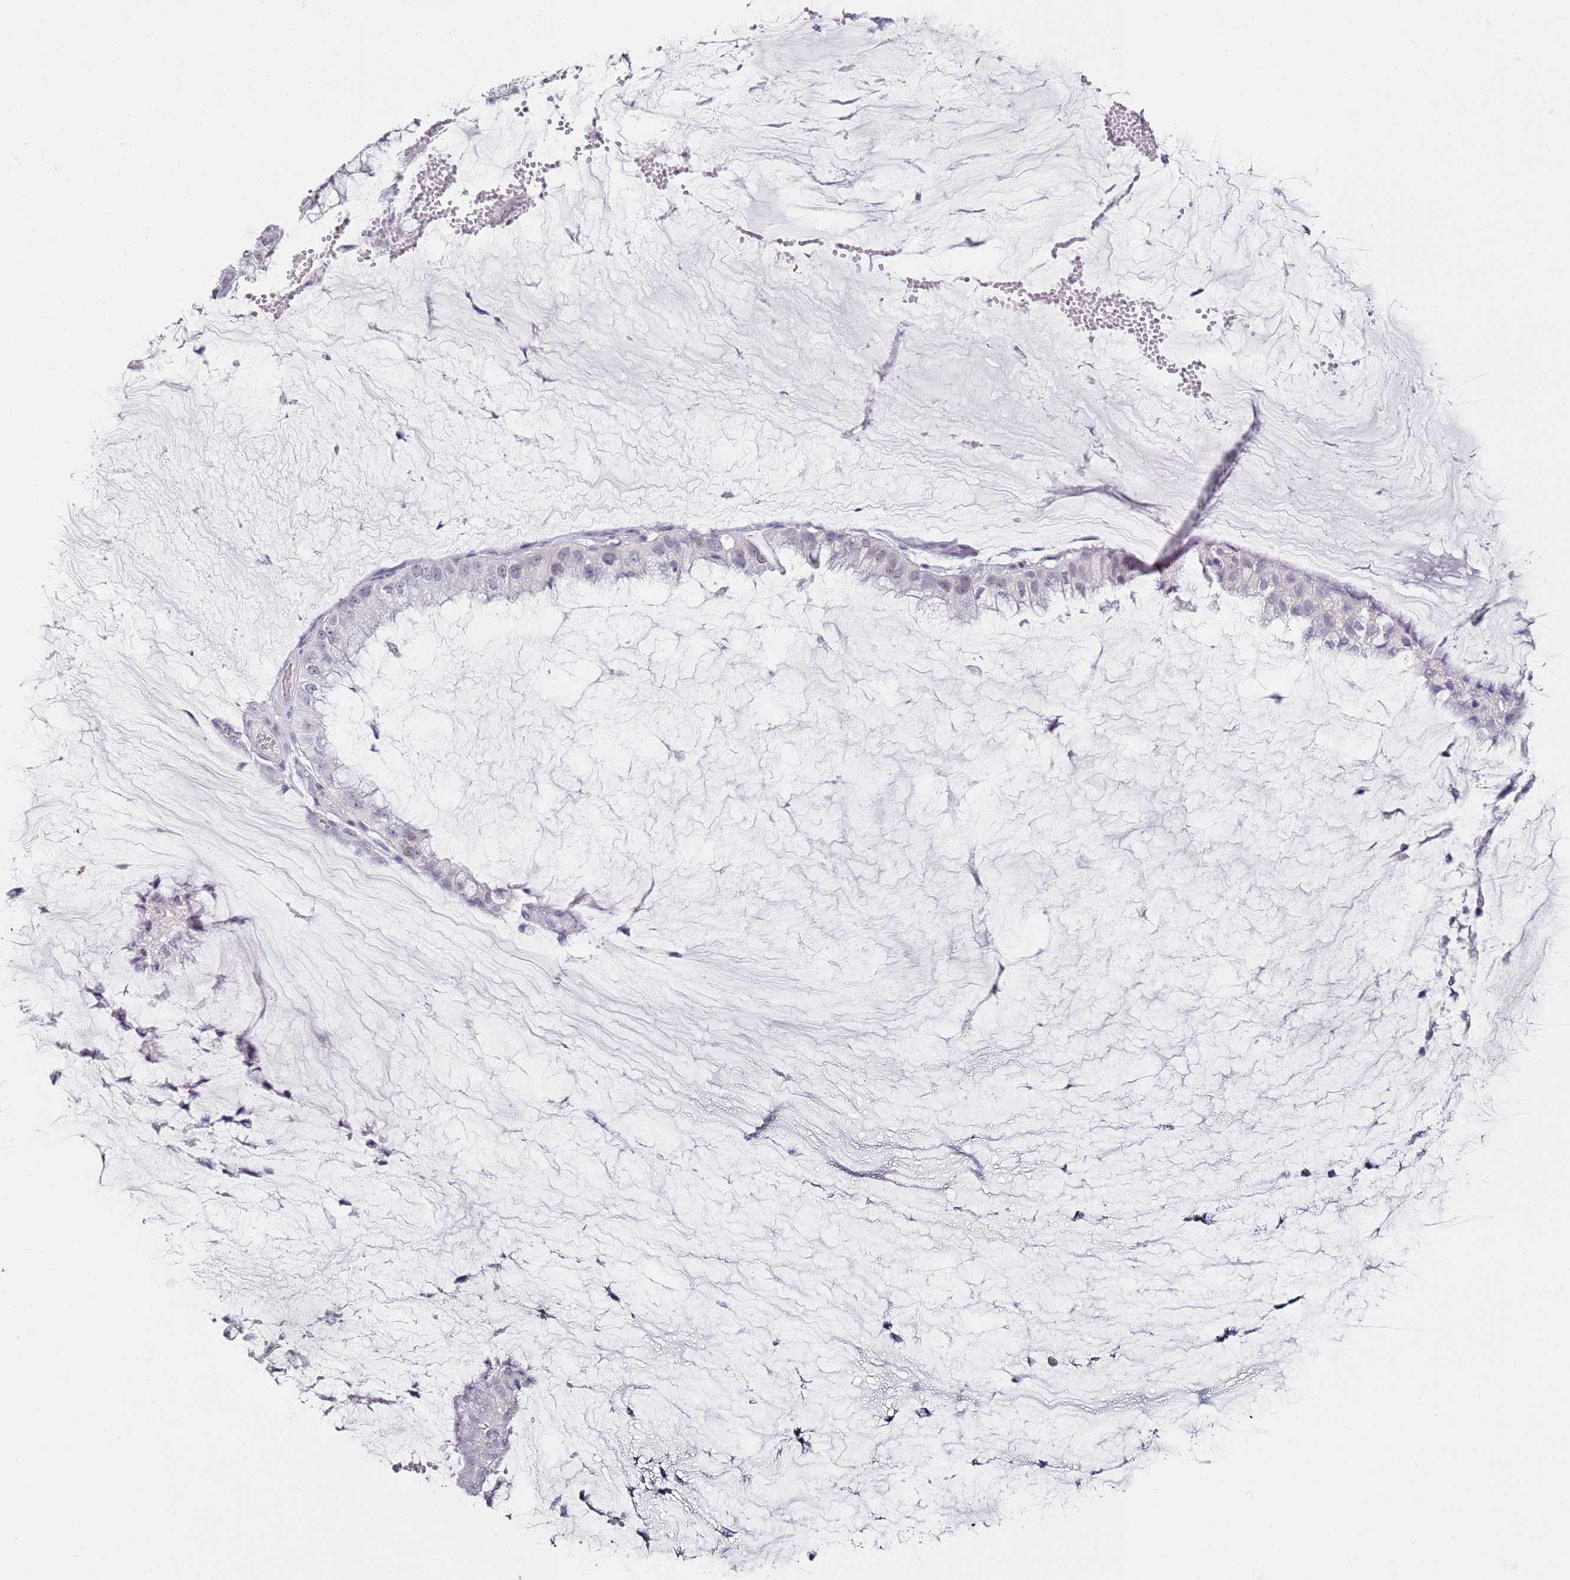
{"staining": {"intensity": "weak", "quantity": "<25%", "location": "nuclear"}, "tissue": "ovarian cancer", "cell_type": "Tumor cells", "image_type": "cancer", "snomed": [{"axis": "morphology", "description": "Cystadenocarcinoma, mucinous, NOS"}, {"axis": "topography", "description": "Ovary"}], "caption": "The photomicrograph shows no significant staining in tumor cells of ovarian cancer (mucinous cystadenocarcinoma).", "gene": "DNAH11", "patient": {"sex": "female", "age": 39}}